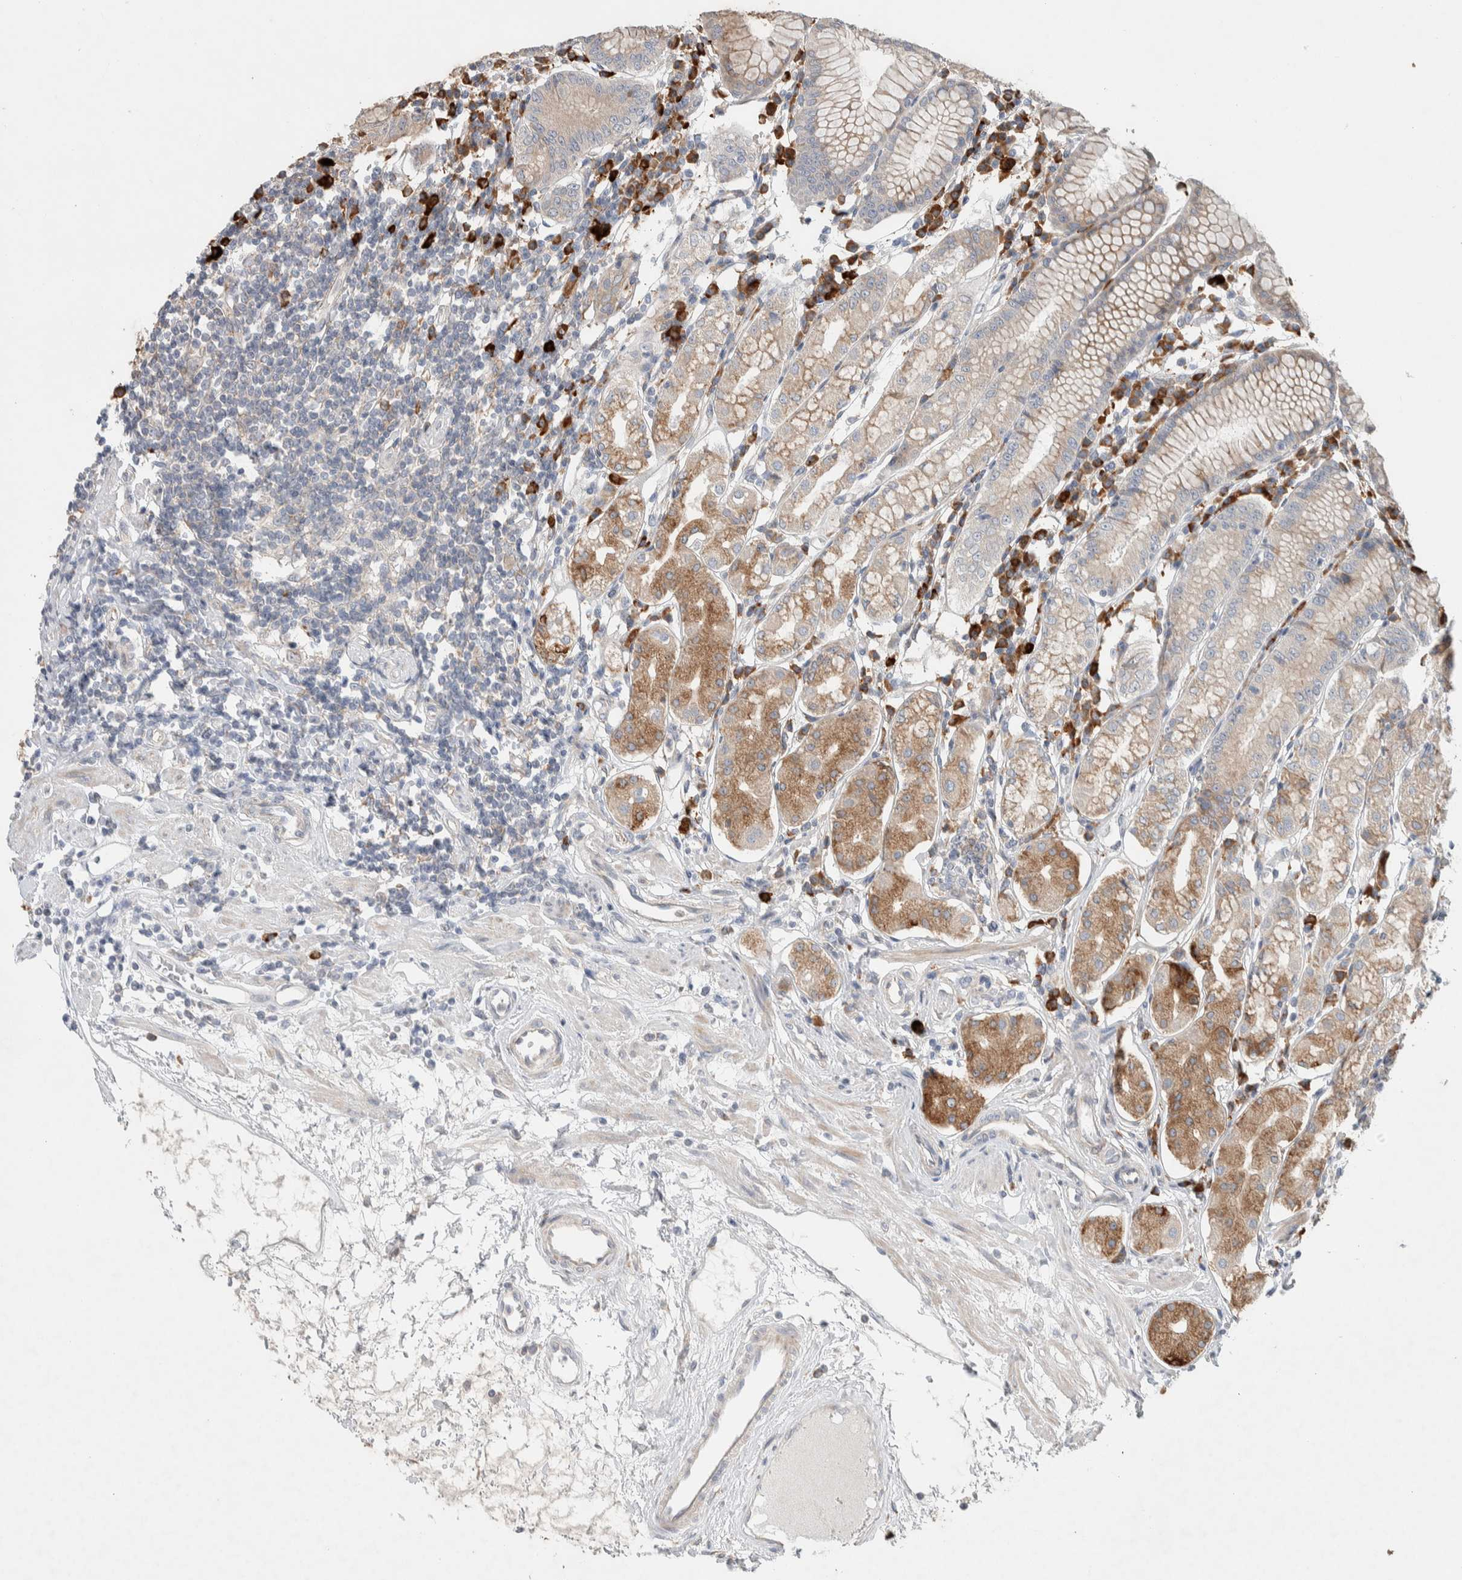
{"staining": {"intensity": "moderate", "quantity": "<25%", "location": "cytoplasmic/membranous"}, "tissue": "stomach", "cell_type": "Glandular cells", "image_type": "normal", "snomed": [{"axis": "morphology", "description": "Normal tissue, NOS"}, {"axis": "topography", "description": "Stomach"}, {"axis": "topography", "description": "Stomach, lower"}], "caption": "This is an image of IHC staining of normal stomach, which shows moderate positivity in the cytoplasmic/membranous of glandular cells.", "gene": "ADCY8", "patient": {"sex": "female", "age": 56}}